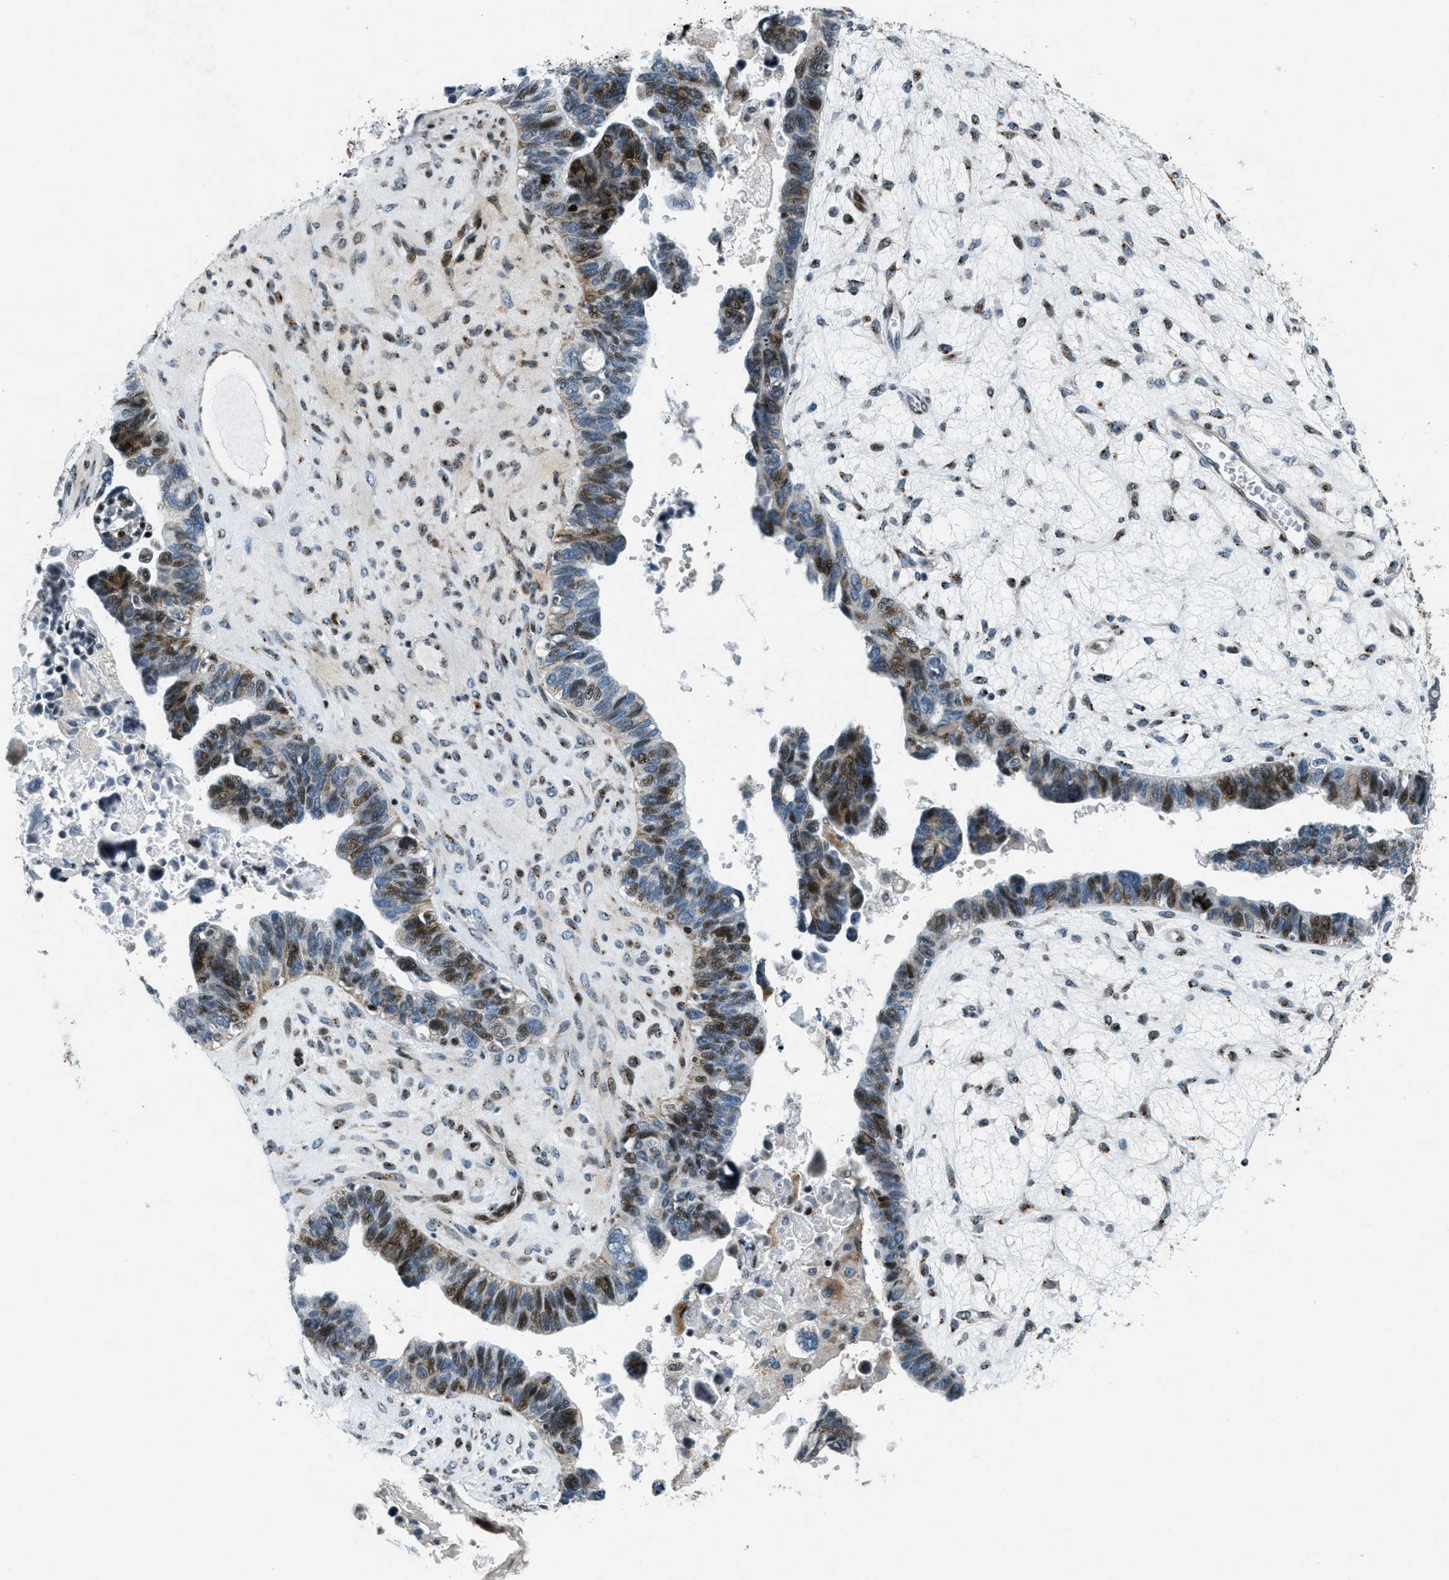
{"staining": {"intensity": "moderate", "quantity": "25%-75%", "location": "nuclear"}, "tissue": "ovarian cancer", "cell_type": "Tumor cells", "image_type": "cancer", "snomed": [{"axis": "morphology", "description": "Cystadenocarcinoma, serous, NOS"}, {"axis": "topography", "description": "Ovary"}], "caption": "Immunohistochemistry (IHC) photomicrograph of neoplastic tissue: human ovarian serous cystadenocarcinoma stained using immunohistochemistry reveals medium levels of moderate protein expression localized specifically in the nuclear of tumor cells, appearing as a nuclear brown color.", "gene": "GPC6", "patient": {"sex": "female", "age": 79}}